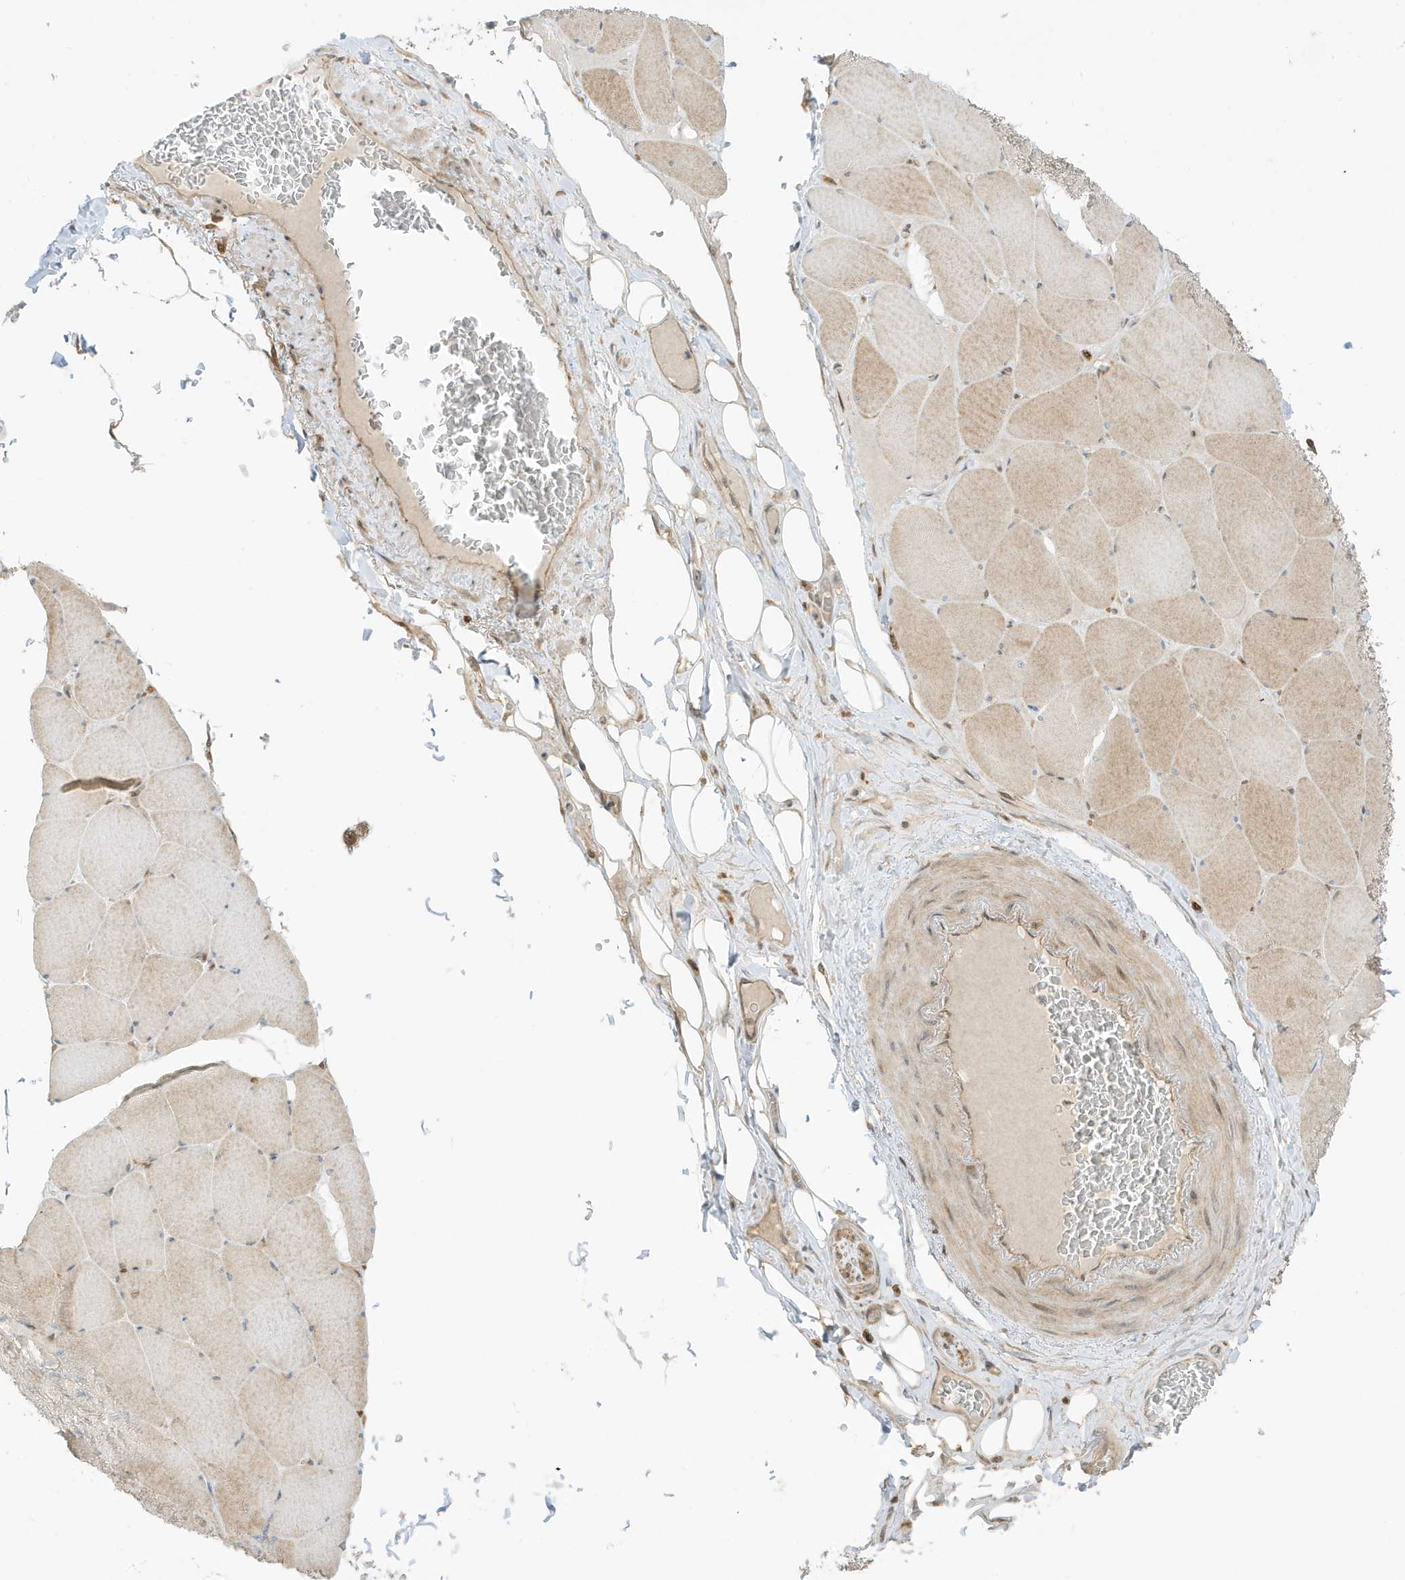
{"staining": {"intensity": "weak", "quantity": ">75%", "location": "cytoplasmic/membranous"}, "tissue": "skeletal muscle", "cell_type": "Myocytes", "image_type": "normal", "snomed": [{"axis": "morphology", "description": "Normal tissue, NOS"}, {"axis": "topography", "description": "Skeletal muscle"}, {"axis": "topography", "description": "Head-Neck"}], "caption": "Skeletal muscle stained with immunohistochemistry (IHC) shows weak cytoplasmic/membranous staining in approximately >75% of myocytes. Ihc stains the protein in brown and the nuclei are stained blue.", "gene": "SCARF2", "patient": {"sex": "male", "age": 66}}